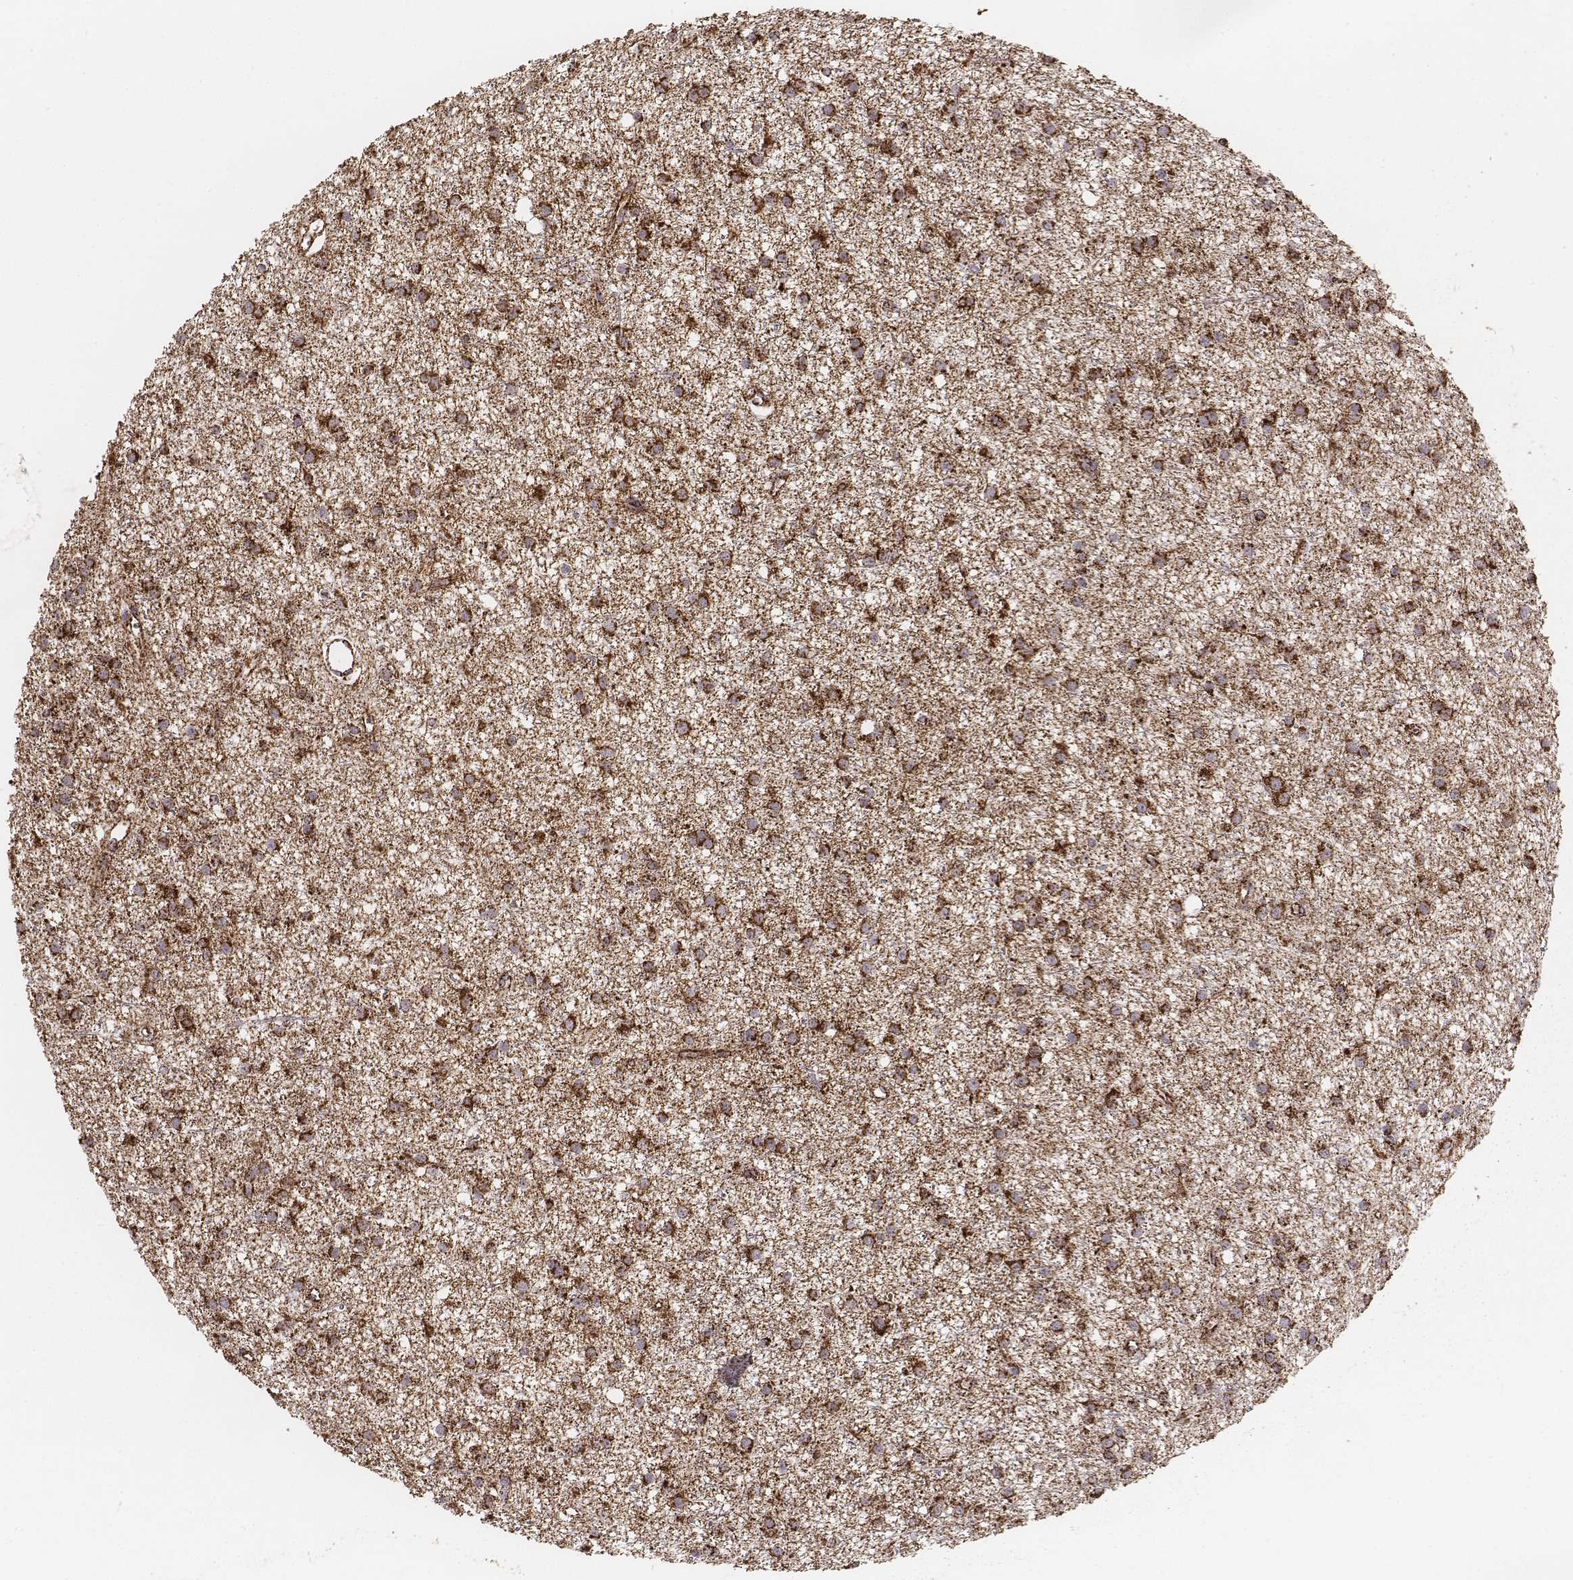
{"staining": {"intensity": "strong", "quantity": "25%-75%", "location": "cytoplasmic/membranous"}, "tissue": "glioma", "cell_type": "Tumor cells", "image_type": "cancer", "snomed": [{"axis": "morphology", "description": "Glioma, malignant, Low grade"}, {"axis": "topography", "description": "Brain"}], "caption": "Immunohistochemistry (IHC) (DAB (3,3'-diaminobenzidine)) staining of human glioma reveals strong cytoplasmic/membranous protein staining in approximately 25%-75% of tumor cells.", "gene": "TUFM", "patient": {"sex": "male", "age": 27}}